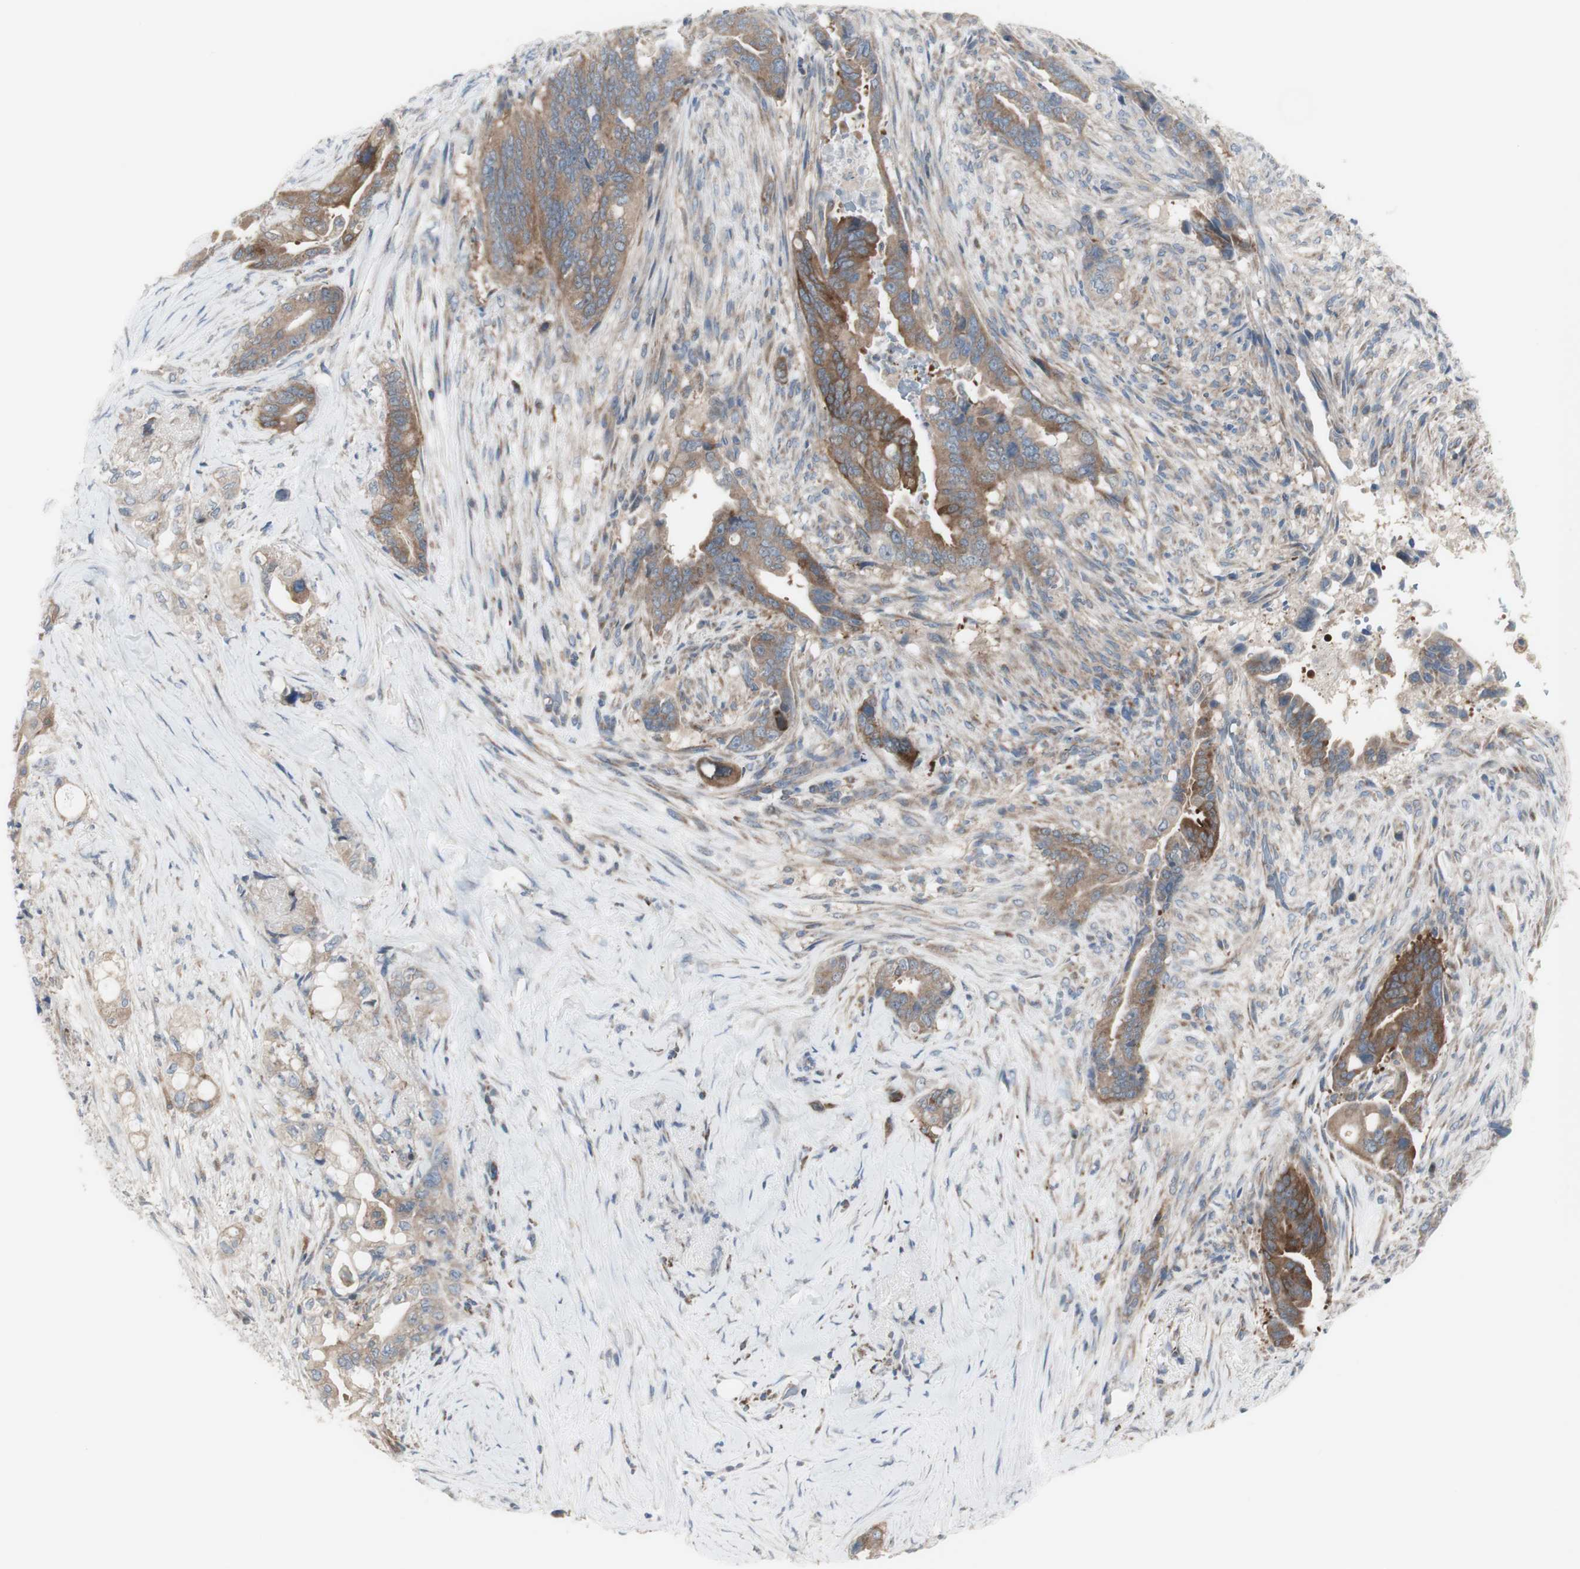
{"staining": {"intensity": "moderate", "quantity": "<25%", "location": "cytoplasmic/membranous"}, "tissue": "pancreatic cancer", "cell_type": "Tumor cells", "image_type": "cancer", "snomed": [{"axis": "morphology", "description": "Adenocarcinoma, NOS"}, {"axis": "topography", "description": "Pancreas"}], "caption": "Protein staining shows moderate cytoplasmic/membranous staining in approximately <25% of tumor cells in adenocarcinoma (pancreatic). Using DAB (brown) and hematoxylin (blue) stains, captured at high magnification using brightfield microscopy.", "gene": "C3orf52", "patient": {"sex": "male", "age": 70}}